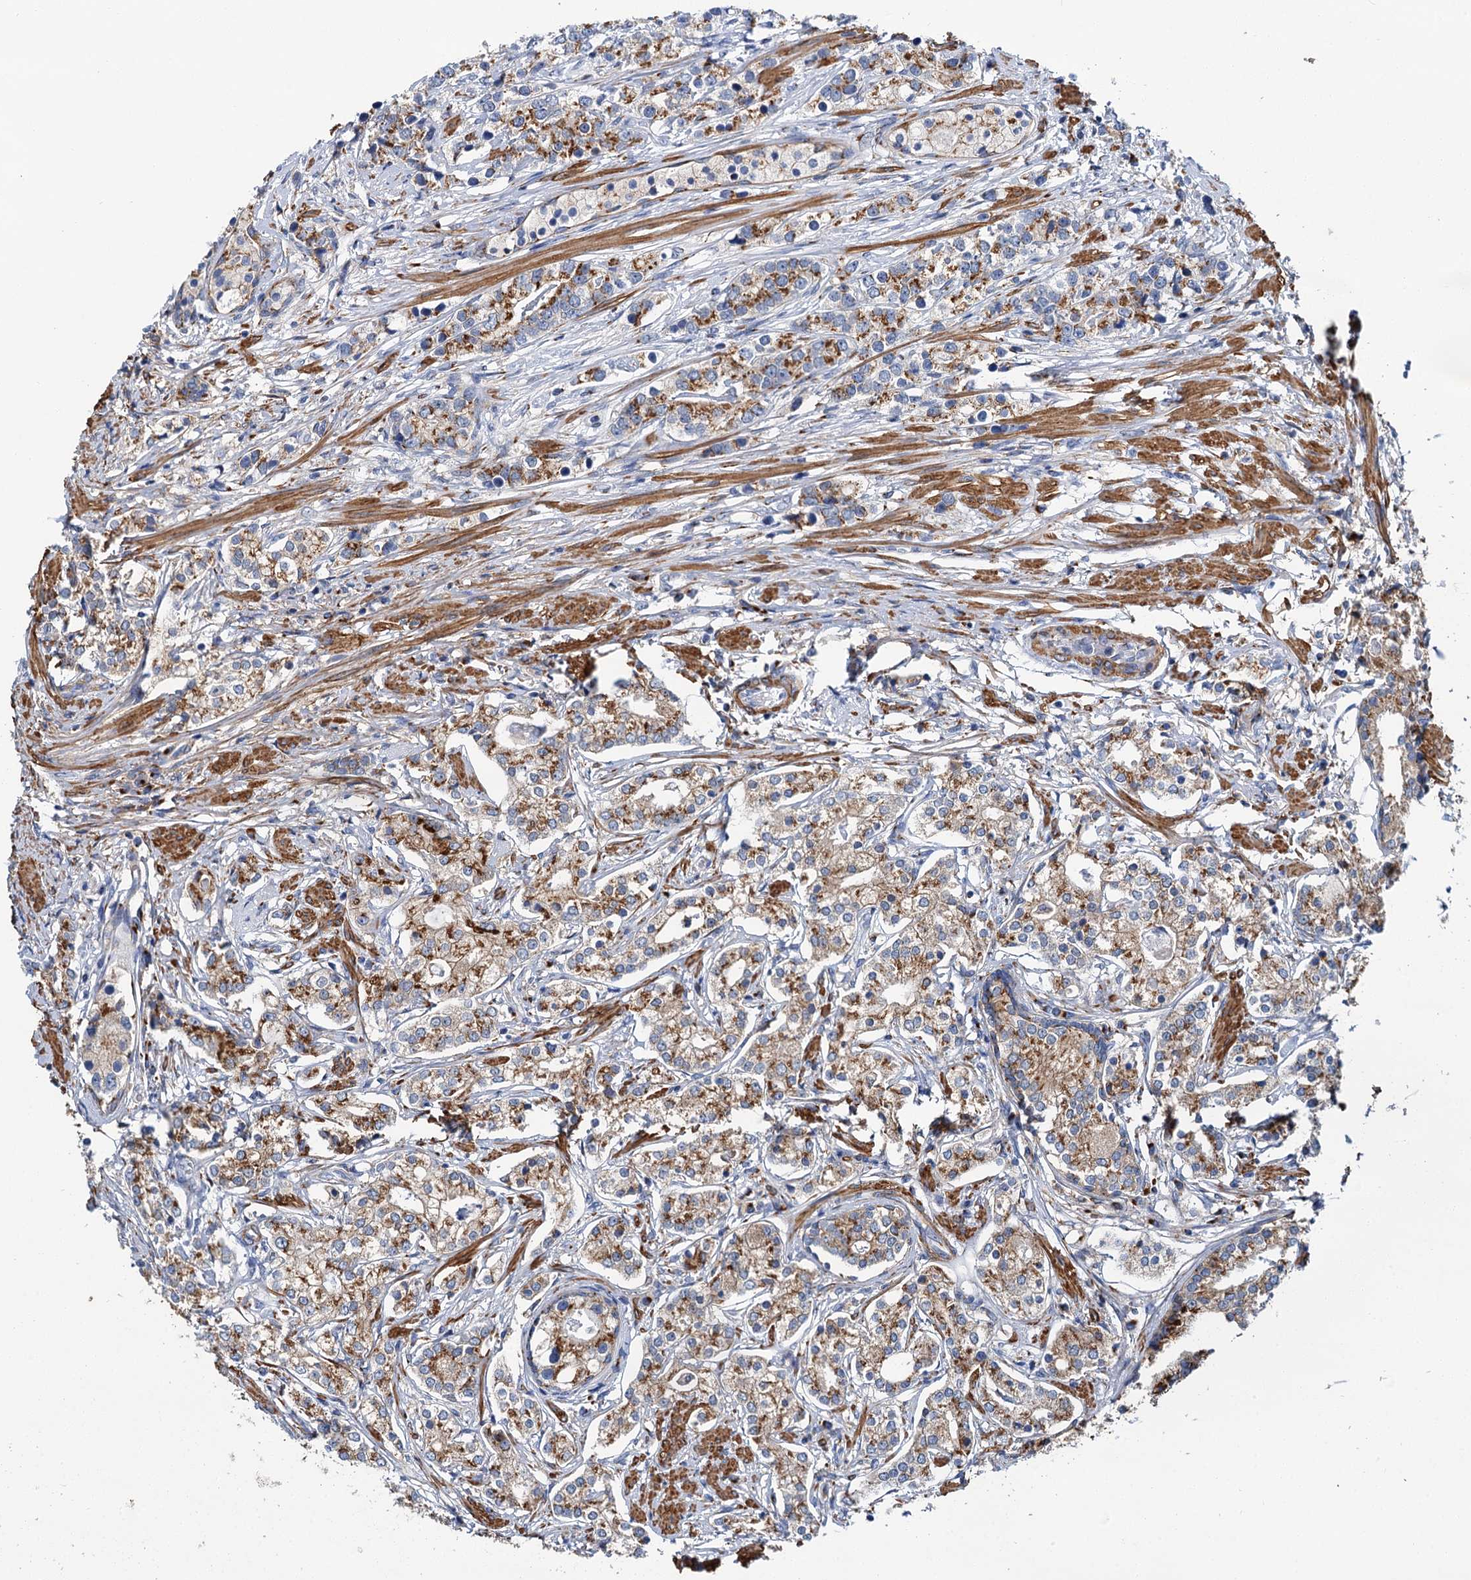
{"staining": {"intensity": "moderate", "quantity": ">75%", "location": "cytoplasmic/membranous"}, "tissue": "prostate cancer", "cell_type": "Tumor cells", "image_type": "cancer", "snomed": [{"axis": "morphology", "description": "Adenocarcinoma, High grade"}, {"axis": "topography", "description": "Prostate"}], "caption": "An image of prostate cancer (adenocarcinoma (high-grade)) stained for a protein reveals moderate cytoplasmic/membranous brown staining in tumor cells.", "gene": "BET1L", "patient": {"sex": "male", "age": 69}}